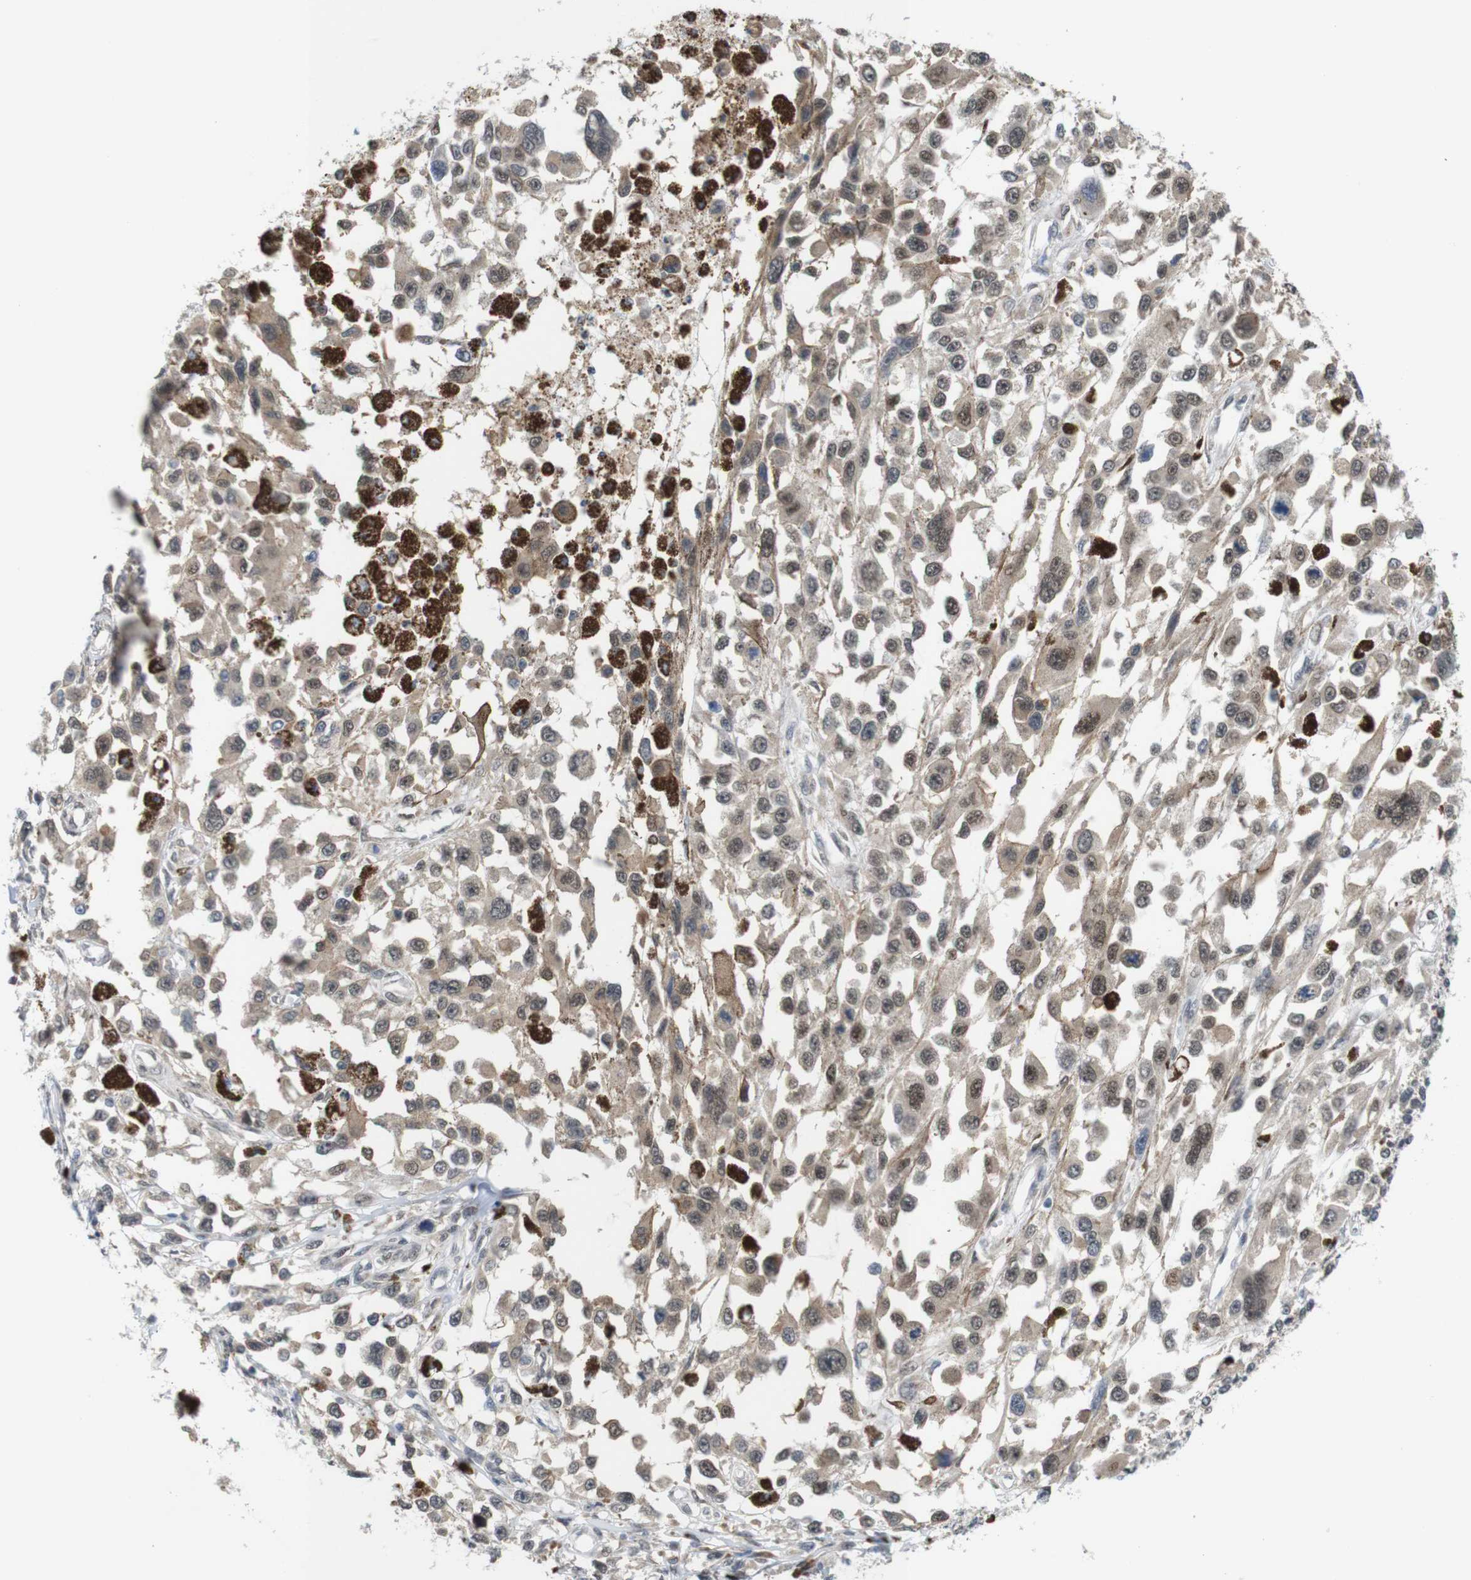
{"staining": {"intensity": "moderate", "quantity": ">75%", "location": "cytoplasmic/membranous,nuclear"}, "tissue": "melanoma", "cell_type": "Tumor cells", "image_type": "cancer", "snomed": [{"axis": "morphology", "description": "Malignant melanoma, Metastatic site"}, {"axis": "topography", "description": "Lymph node"}], "caption": "Immunohistochemical staining of human melanoma displays moderate cytoplasmic/membranous and nuclear protein positivity in about >75% of tumor cells. Immunohistochemistry (ihc) stains the protein of interest in brown and the nuclei are stained blue.", "gene": "PNMA8A", "patient": {"sex": "male", "age": 59}}